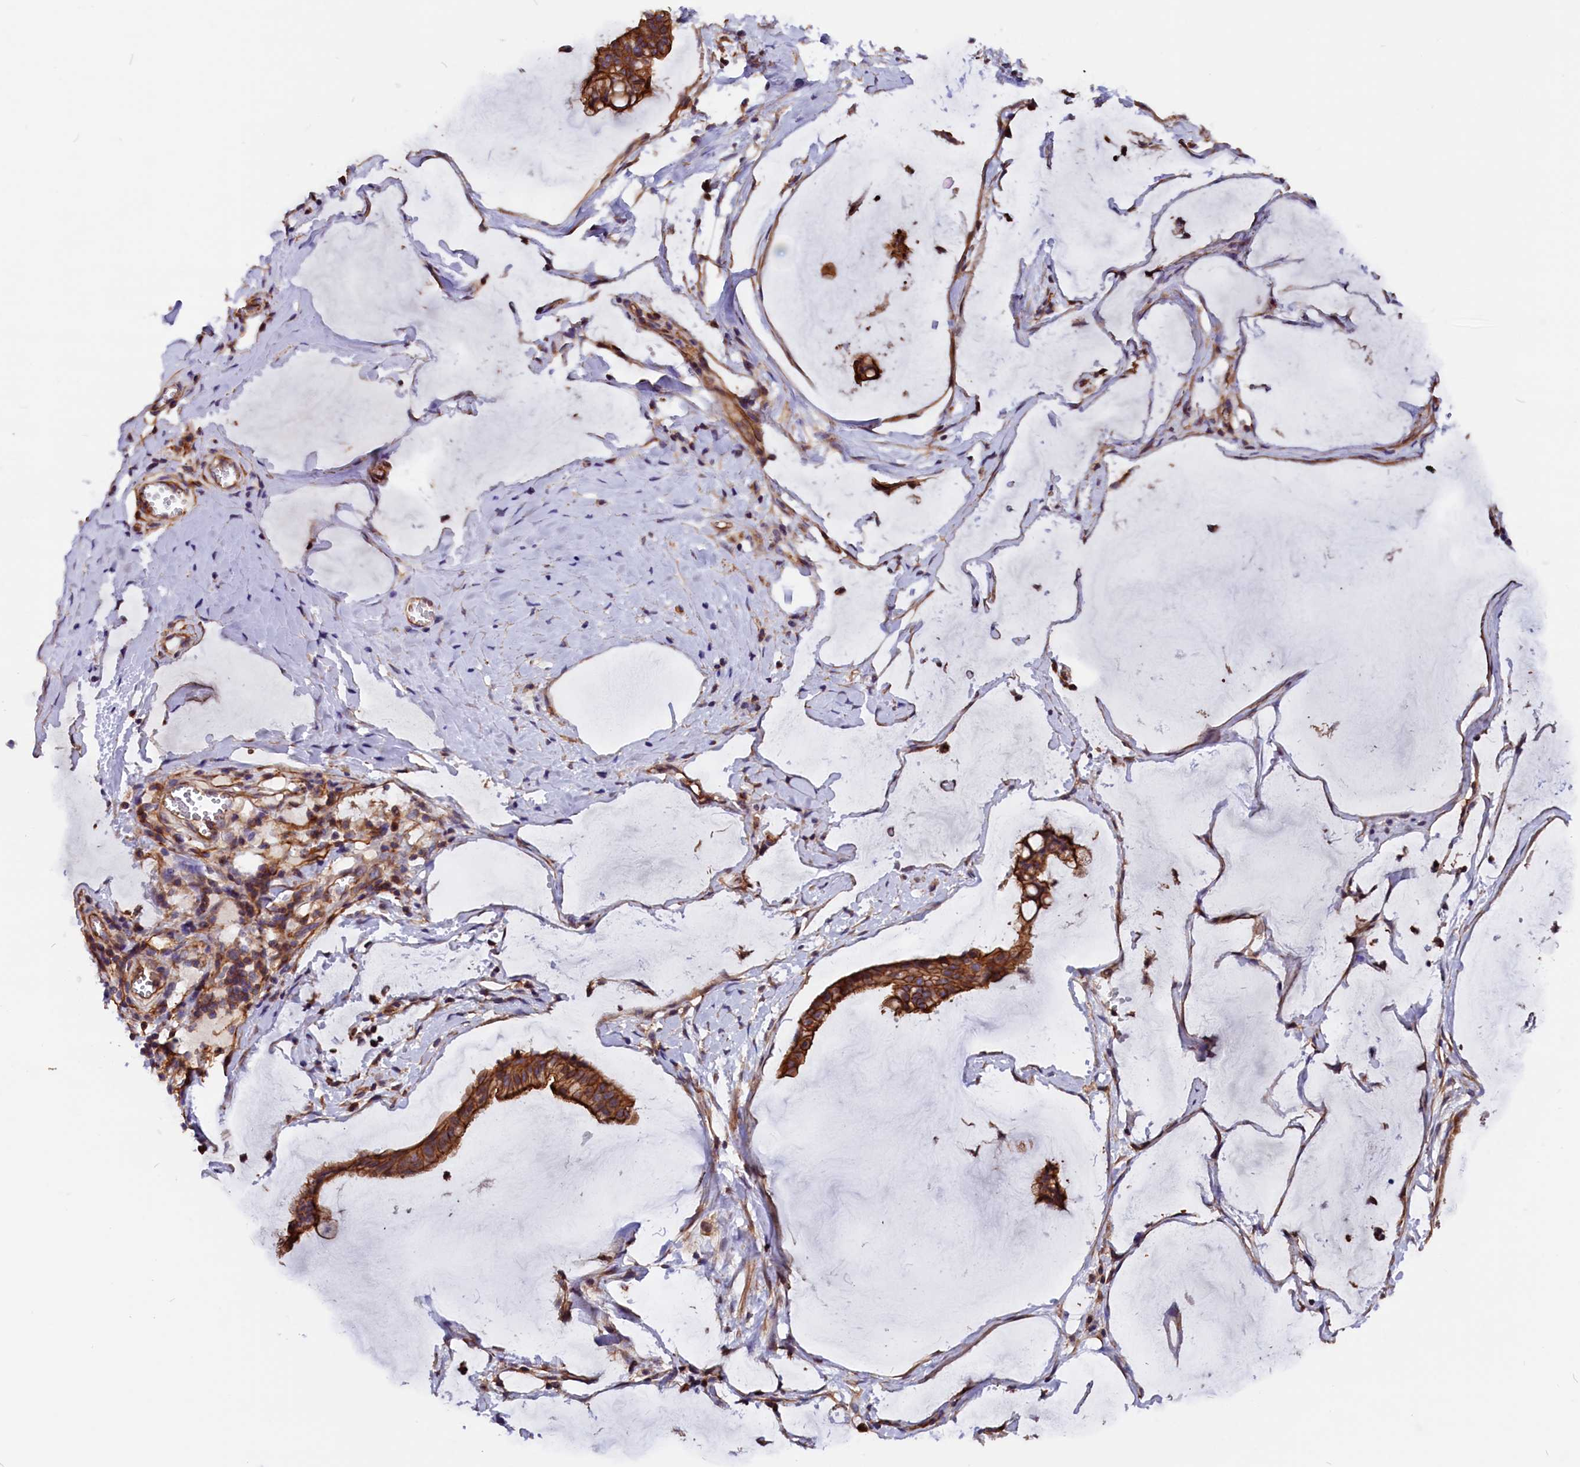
{"staining": {"intensity": "moderate", "quantity": ">75%", "location": "cytoplasmic/membranous"}, "tissue": "ovarian cancer", "cell_type": "Tumor cells", "image_type": "cancer", "snomed": [{"axis": "morphology", "description": "Cystadenocarcinoma, mucinous, NOS"}, {"axis": "topography", "description": "Ovary"}], "caption": "This photomicrograph exhibits immunohistochemistry (IHC) staining of ovarian cancer (mucinous cystadenocarcinoma), with medium moderate cytoplasmic/membranous staining in approximately >75% of tumor cells.", "gene": "ZNF749", "patient": {"sex": "female", "age": 73}}